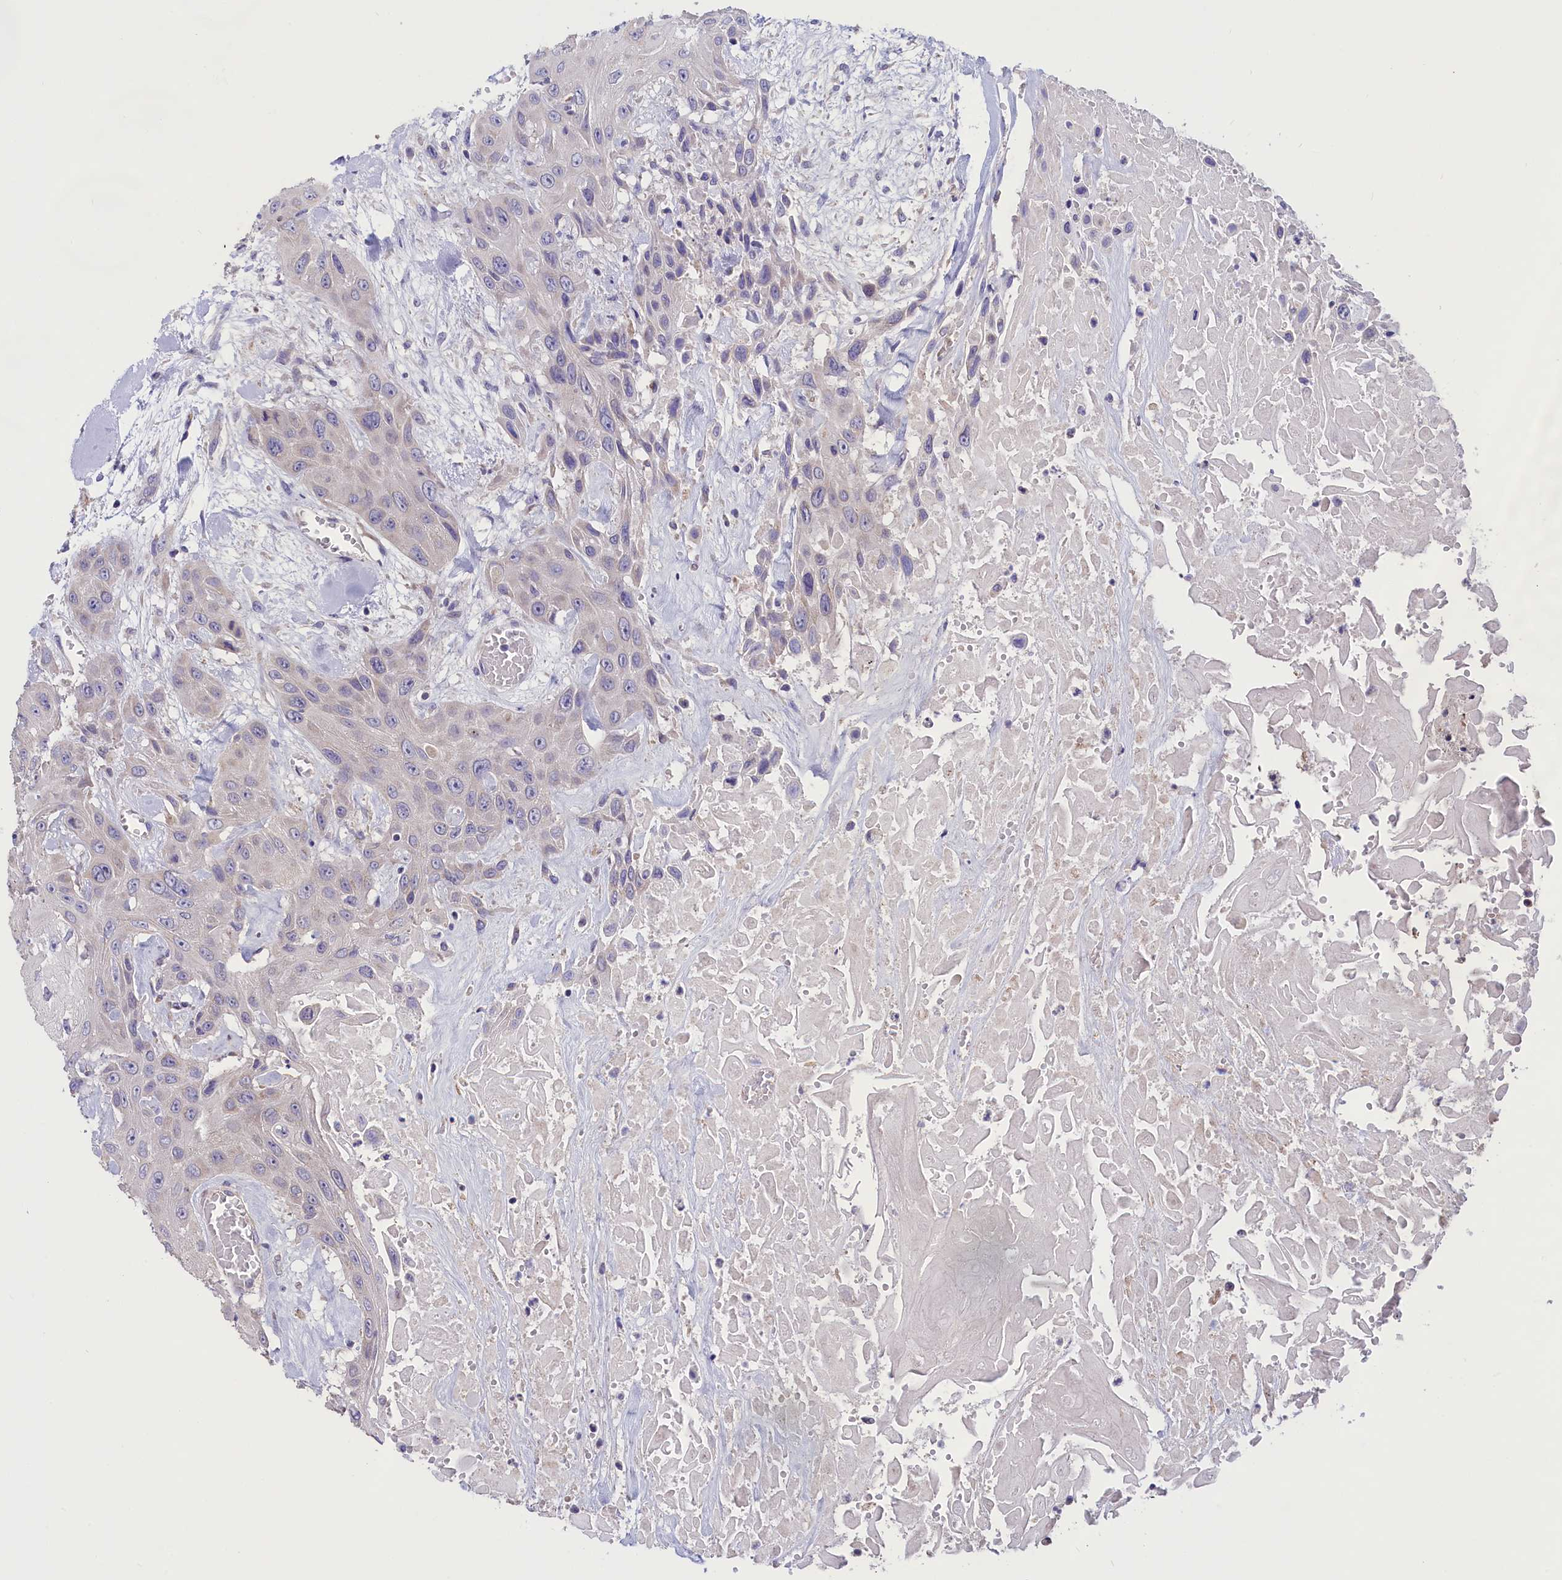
{"staining": {"intensity": "negative", "quantity": "none", "location": "none"}, "tissue": "head and neck cancer", "cell_type": "Tumor cells", "image_type": "cancer", "snomed": [{"axis": "morphology", "description": "Squamous cell carcinoma, NOS"}, {"axis": "topography", "description": "Head-Neck"}], "caption": "Tumor cells are negative for brown protein staining in head and neck squamous cell carcinoma.", "gene": "CYP2U1", "patient": {"sex": "male", "age": 81}}